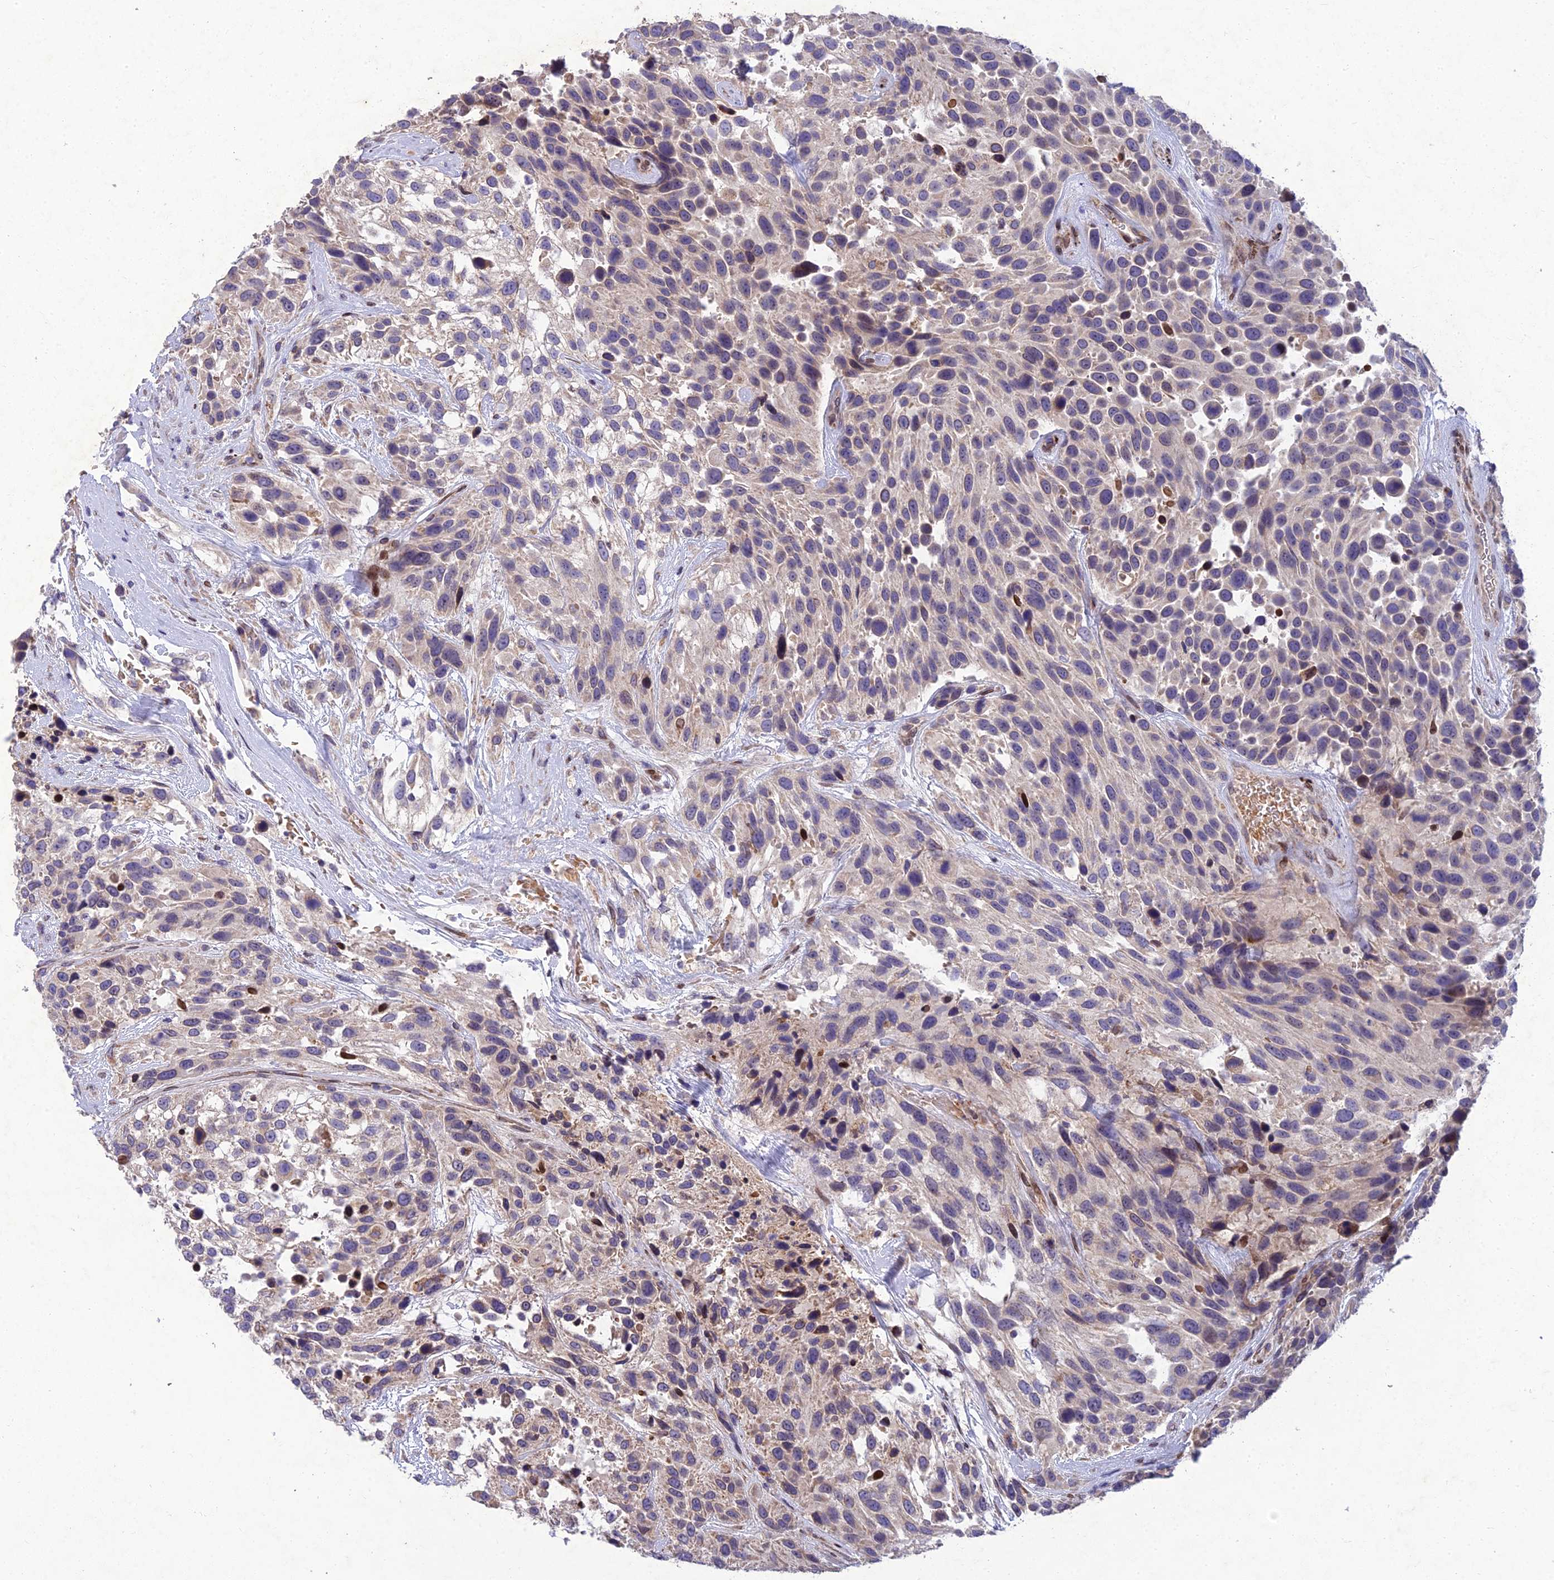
{"staining": {"intensity": "weak", "quantity": "<25%", "location": "cytoplasmic/membranous"}, "tissue": "urothelial cancer", "cell_type": "Tumor cells", "image_type": "cancer", "snomed": [{"axis": "morphology", "description": "Urothelial carcinoma, High grade"}, {"axis": "topography", "description": "Urinary bladder"}], "caption": "This histopathology image is of high-grade urothelial carcinoma stained with immunohistochemistry to label a protein in brown with the nuclei are counter-stained blue. There is no expression in tumor cells. (Brightfield microscopy of DAB immunohistochemistry (IHC) at high magnification).", "gene": "MGAT2", "patient": {"sex": "female", "age": 70}}